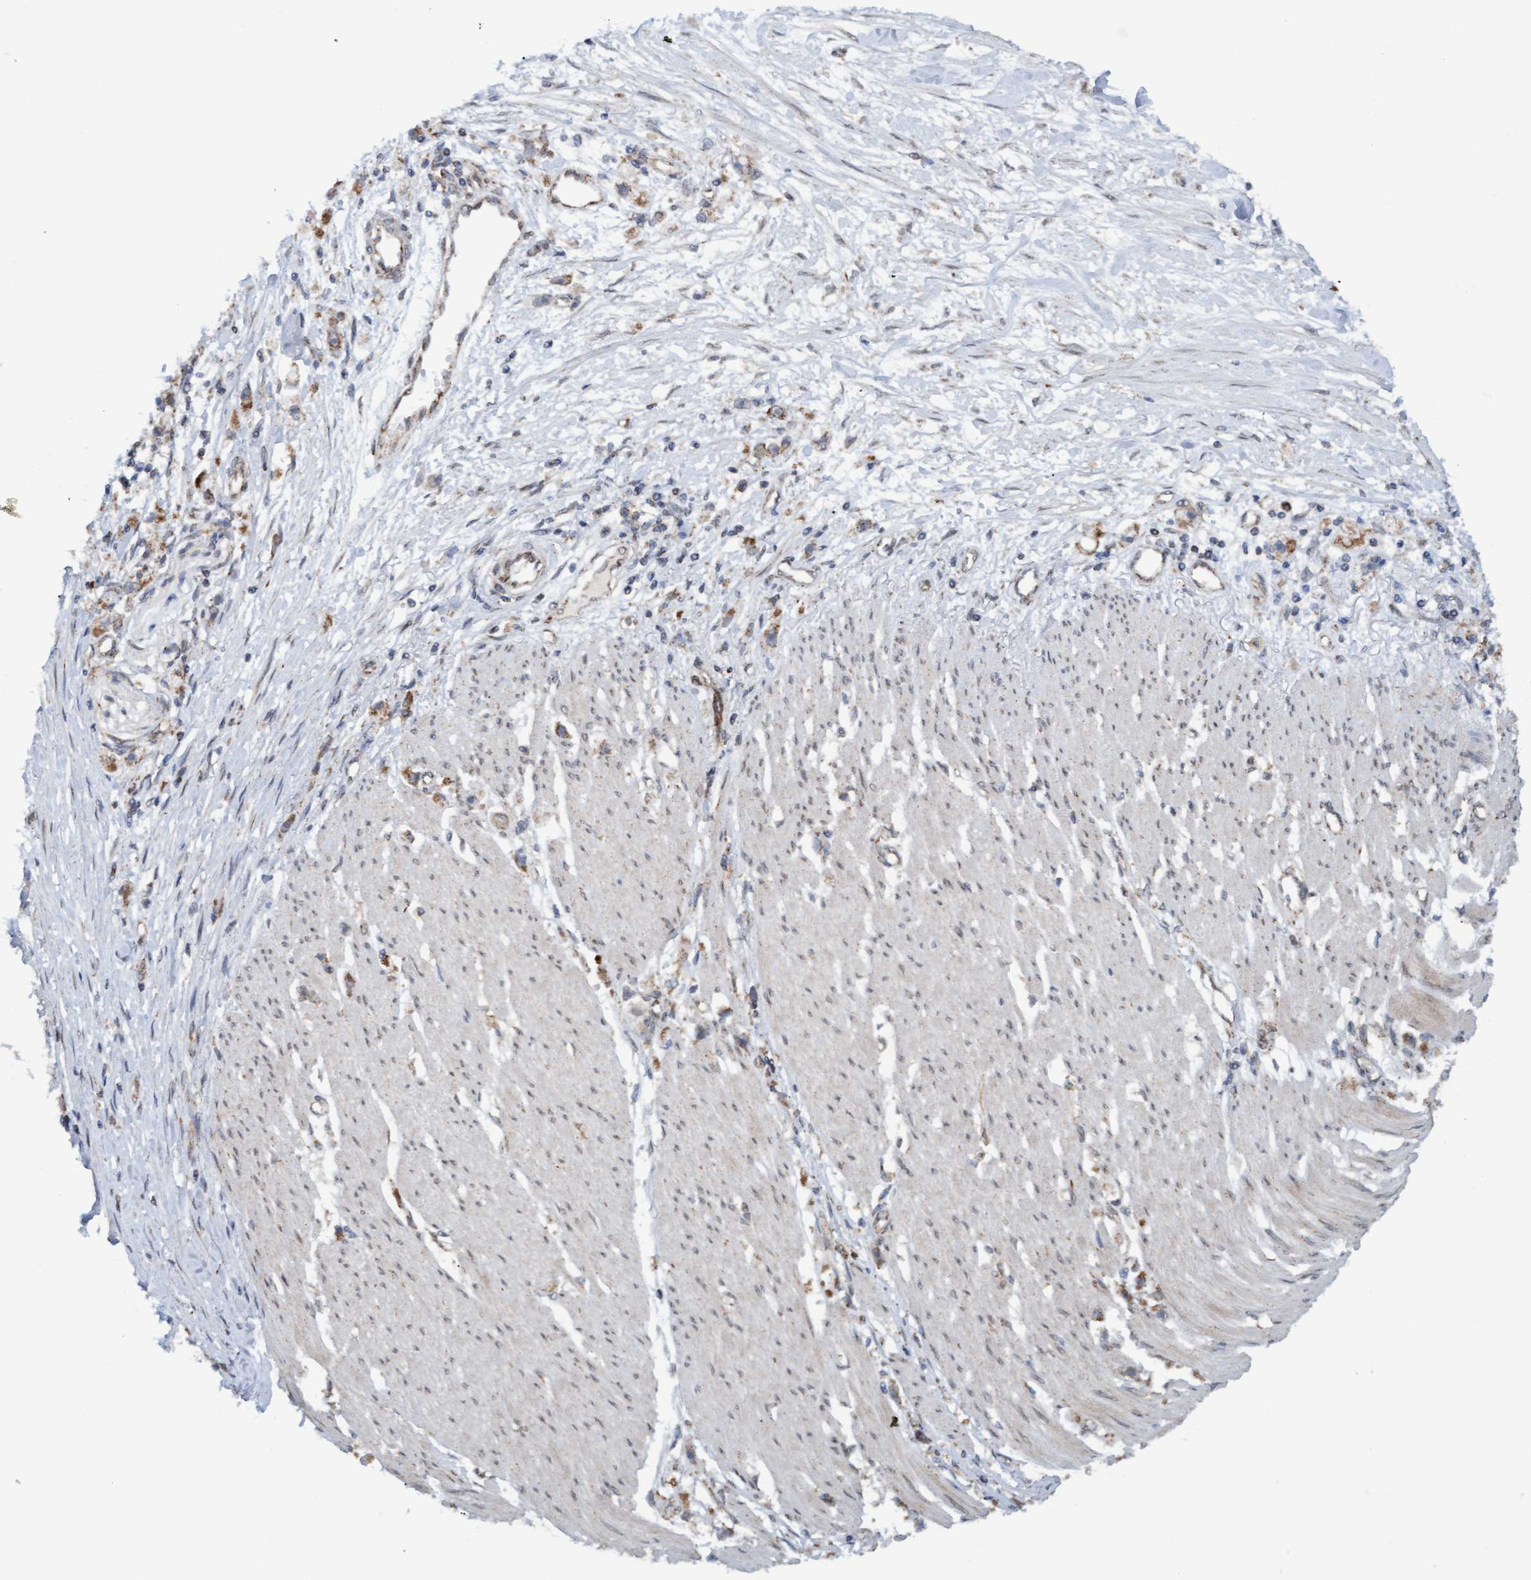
{"staining": {"intensity": "weak", "quantity": ">75%", "location": "cytoplasmic/membranous"}, "tissue": "stomach cancer", "cell_type": "Tumor cells", "image_type": "cancer", "snomed": [{"axis": "morphology", "description": "Adenocarcinoma, NOS"}, {"axis": "topography", "description": "Stomach"}], "caption": "Stomach cancer stained for a protein reveals weak cytoplasmic/membranous positivity in tumor cells.", "gene": "MGLL", "patient": {"sex": "female", "age": 59}}